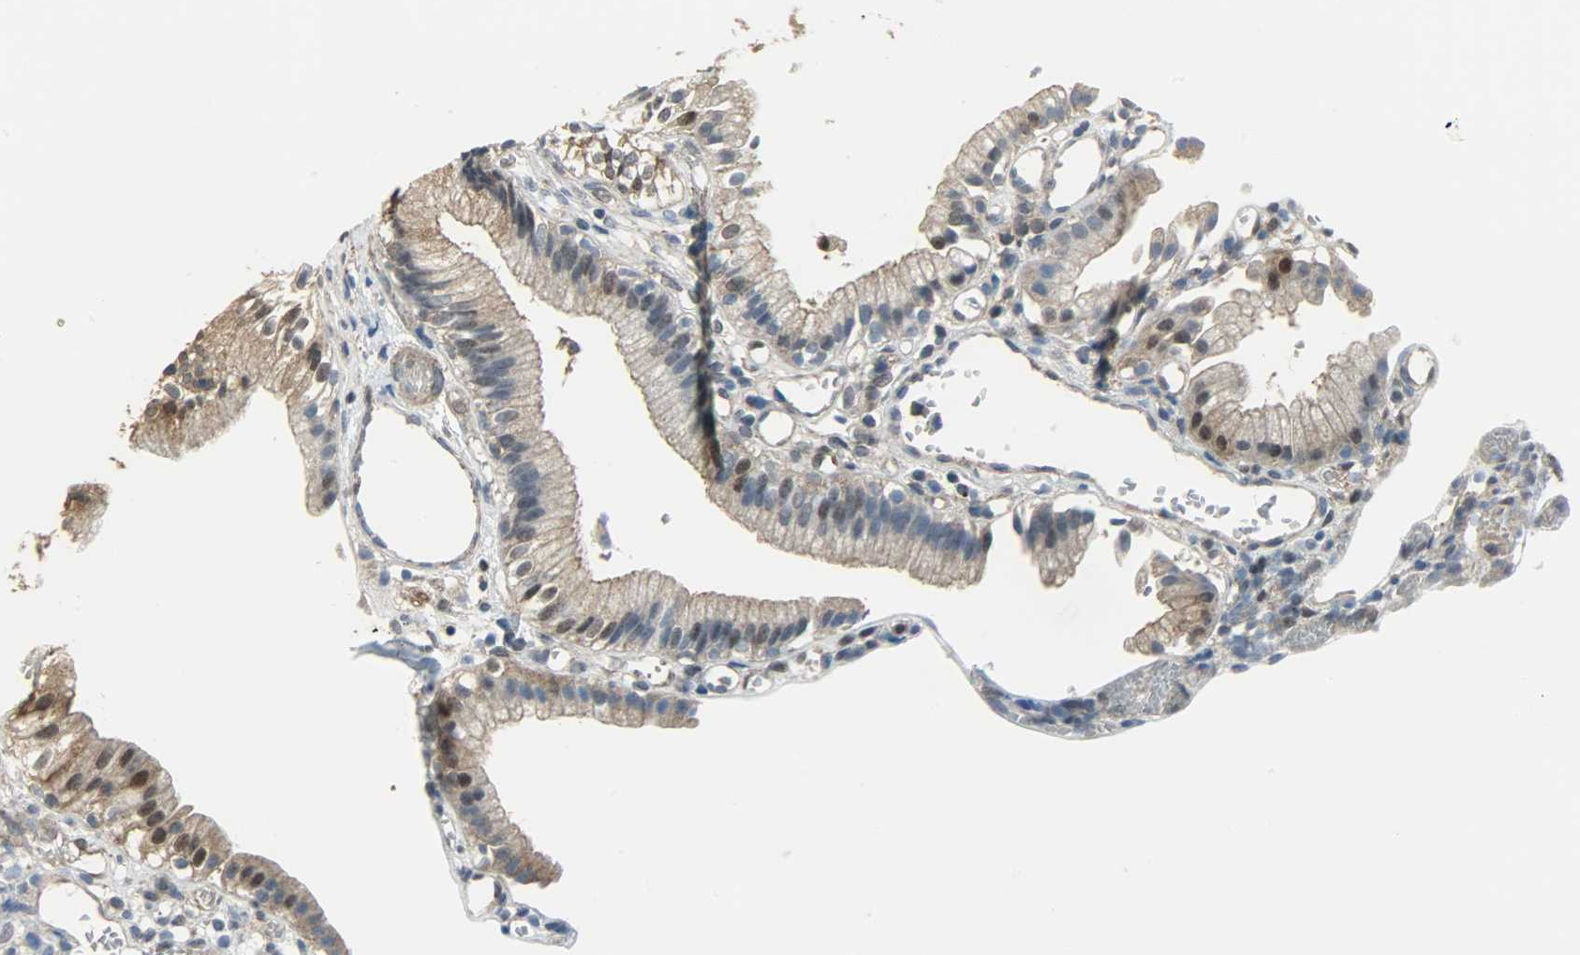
{"staining": {"intensity": "strong", "quantity": ">75%", "location": "cytoplasmic/membranous,nuclear"}, "tissue": "gallbladder", "cell_type": "Glandular cells", "image_type": "normal", "snomed": [{"axis": "morphology", "description": "Normal tissue, NOS"}, {"axis": "topography", "description": "Gallbladder"}], "caption": "Gallbladder stained for a protein exhibits strong cytoplasmic/membranous,nuclear positivity in glandular cells. The staining was performed using DAB to visualize the protein expression in brown, while the nuclei were stained in blue with hematoxylin (Magnification: 20x).", "gene": "LDHB", "patient": {"sex": "male", "age": 65}}